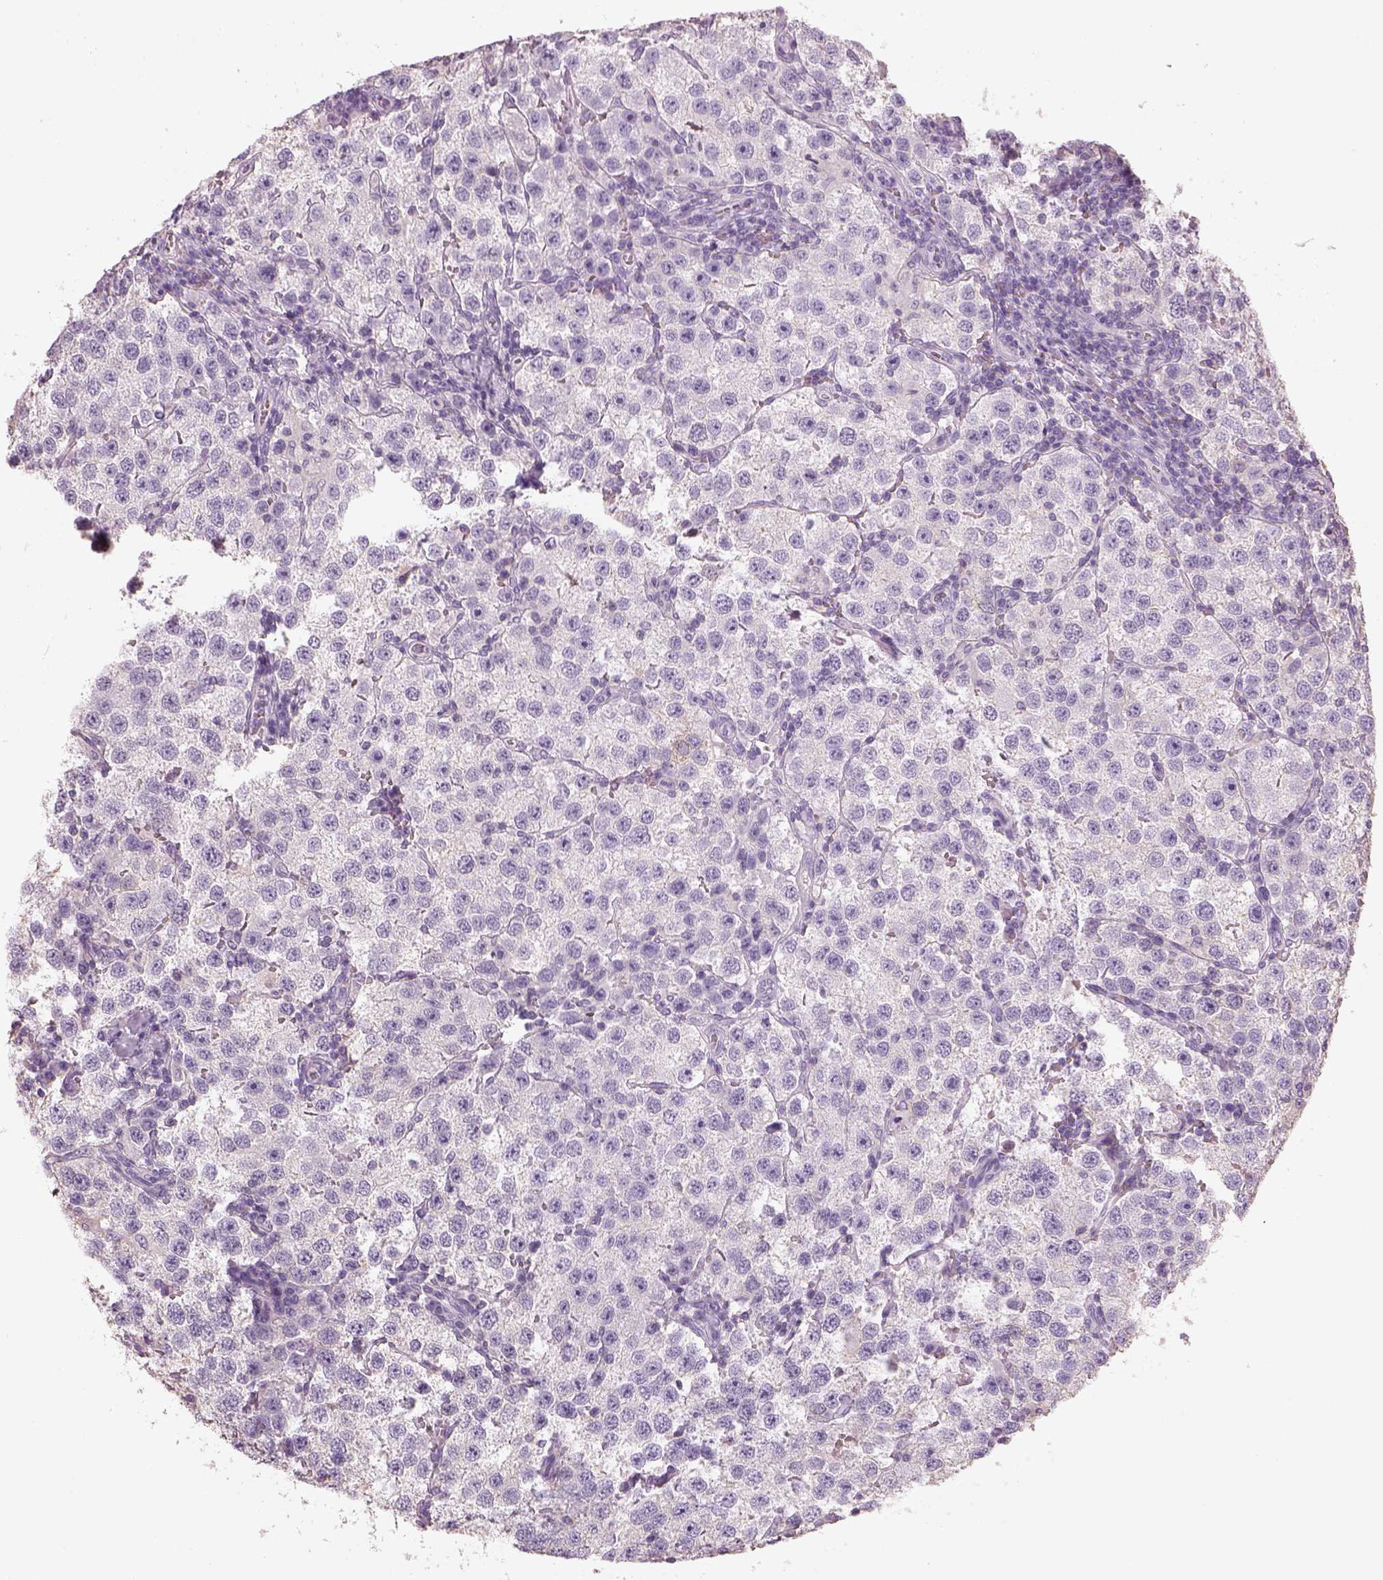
{"staining": {"intensity": "negative", "quantity": "none", "location": "none"}, "tissue": "testis cancer", "cell_type": "Tumor cells", "image_type": "cancer", "snomed": [{"axis": "morphology", "description": "Seminoma, NOS"}, {"axis": "topography", "description": "Testis"}], "caption": "A micrograph of human testis cancer (seminoma) is negative for staining in tumor cells.", "gene": "OTUD6A", "patient": {"sex": "male", "age": 37}}